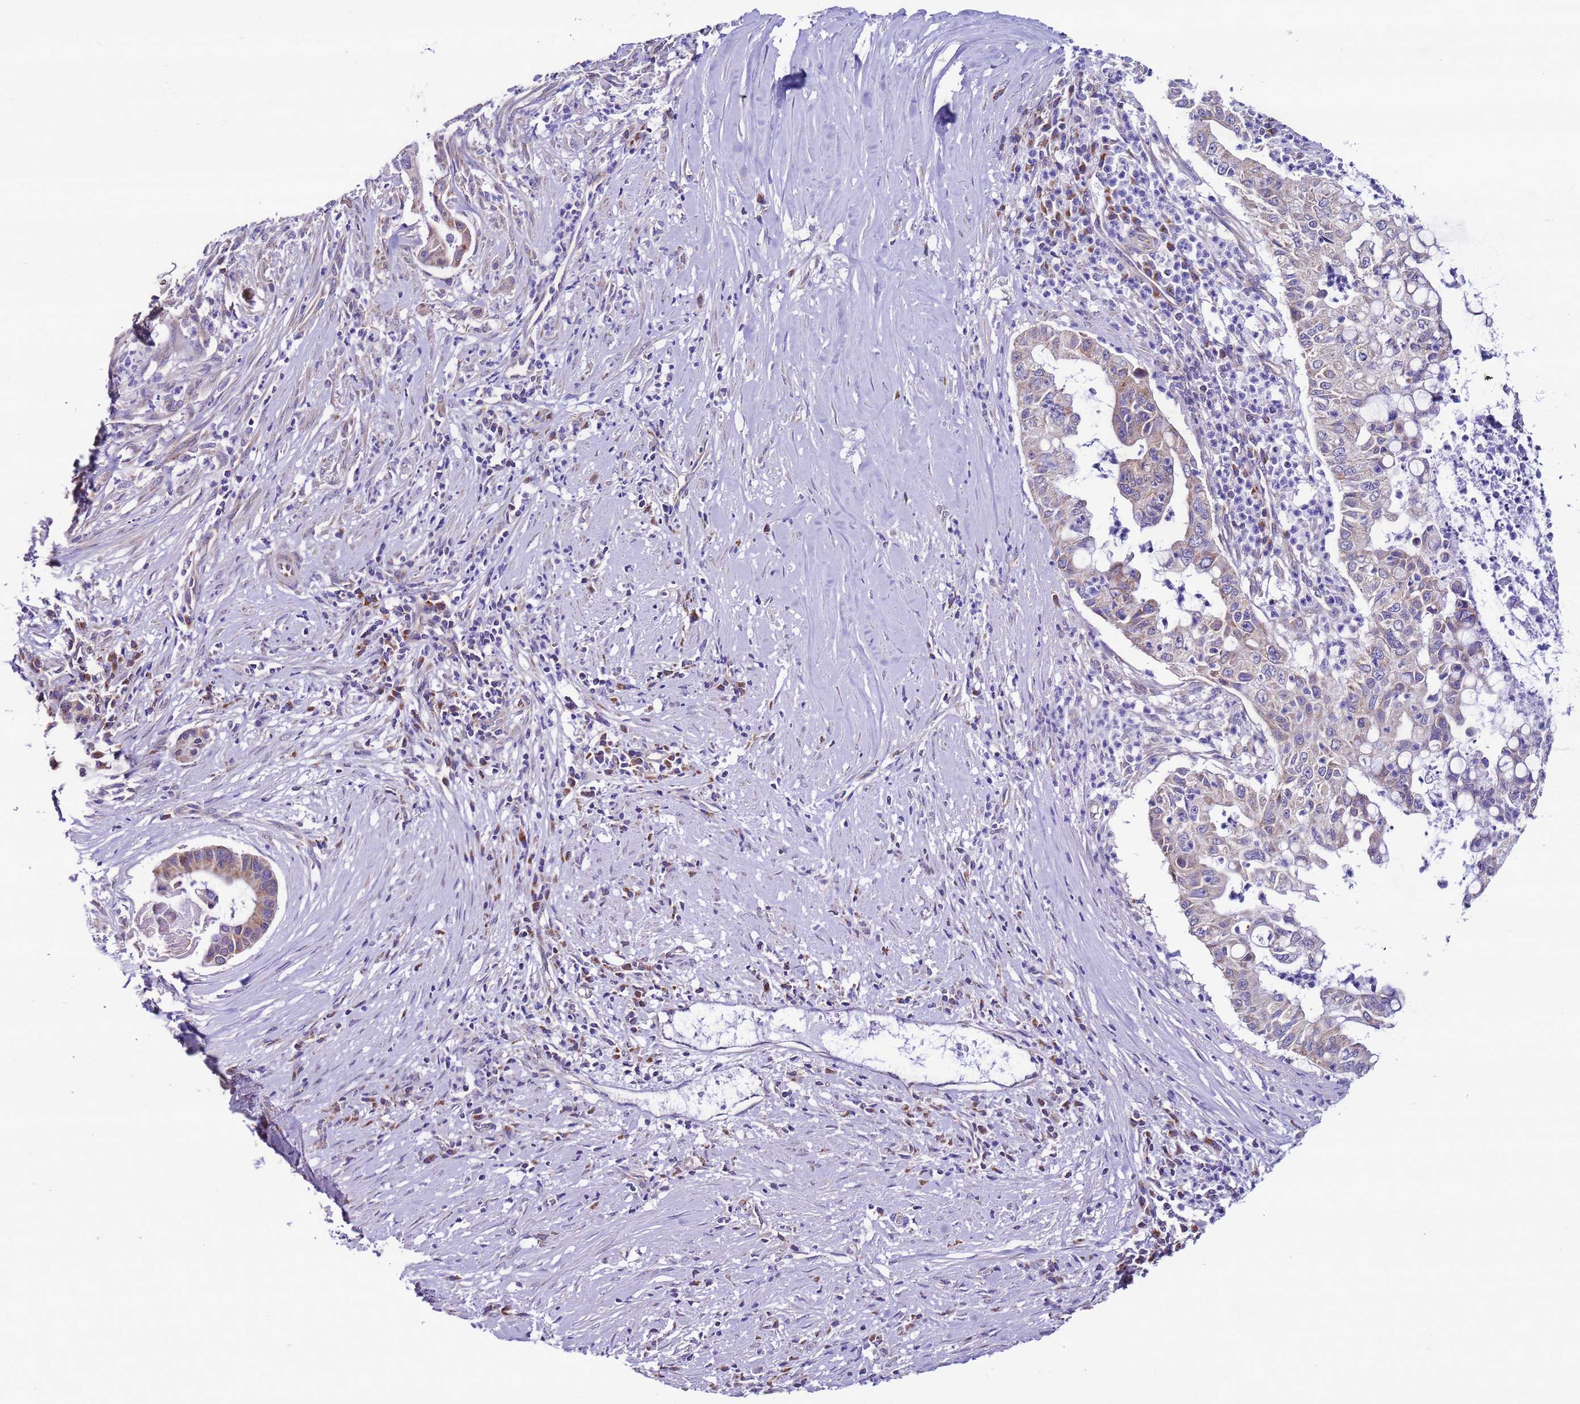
{"staining": {"intensity": "weak", "quantity": "25%-75%", "location": "cytoplasmic/membranous"}, "tissue": "pancreatic cancer", "cell_type": "Tumor cells", "image_type": "cancer", "snomed": [{"axis": "morphology", "description": "Adenocarcinoma, NOS"}, {"axis": "topography", "description": "Pancreas"}], "caption": "This histopathology image exhibits immunohistochemistry staining of human adenocarcinoma (pancreatic), with low weak cytoplasmic/membranous positivity in approximately 25%-75% of tumor cells.", "gene": "AHI1", "patient": {"sex": "male", "age": 73}}